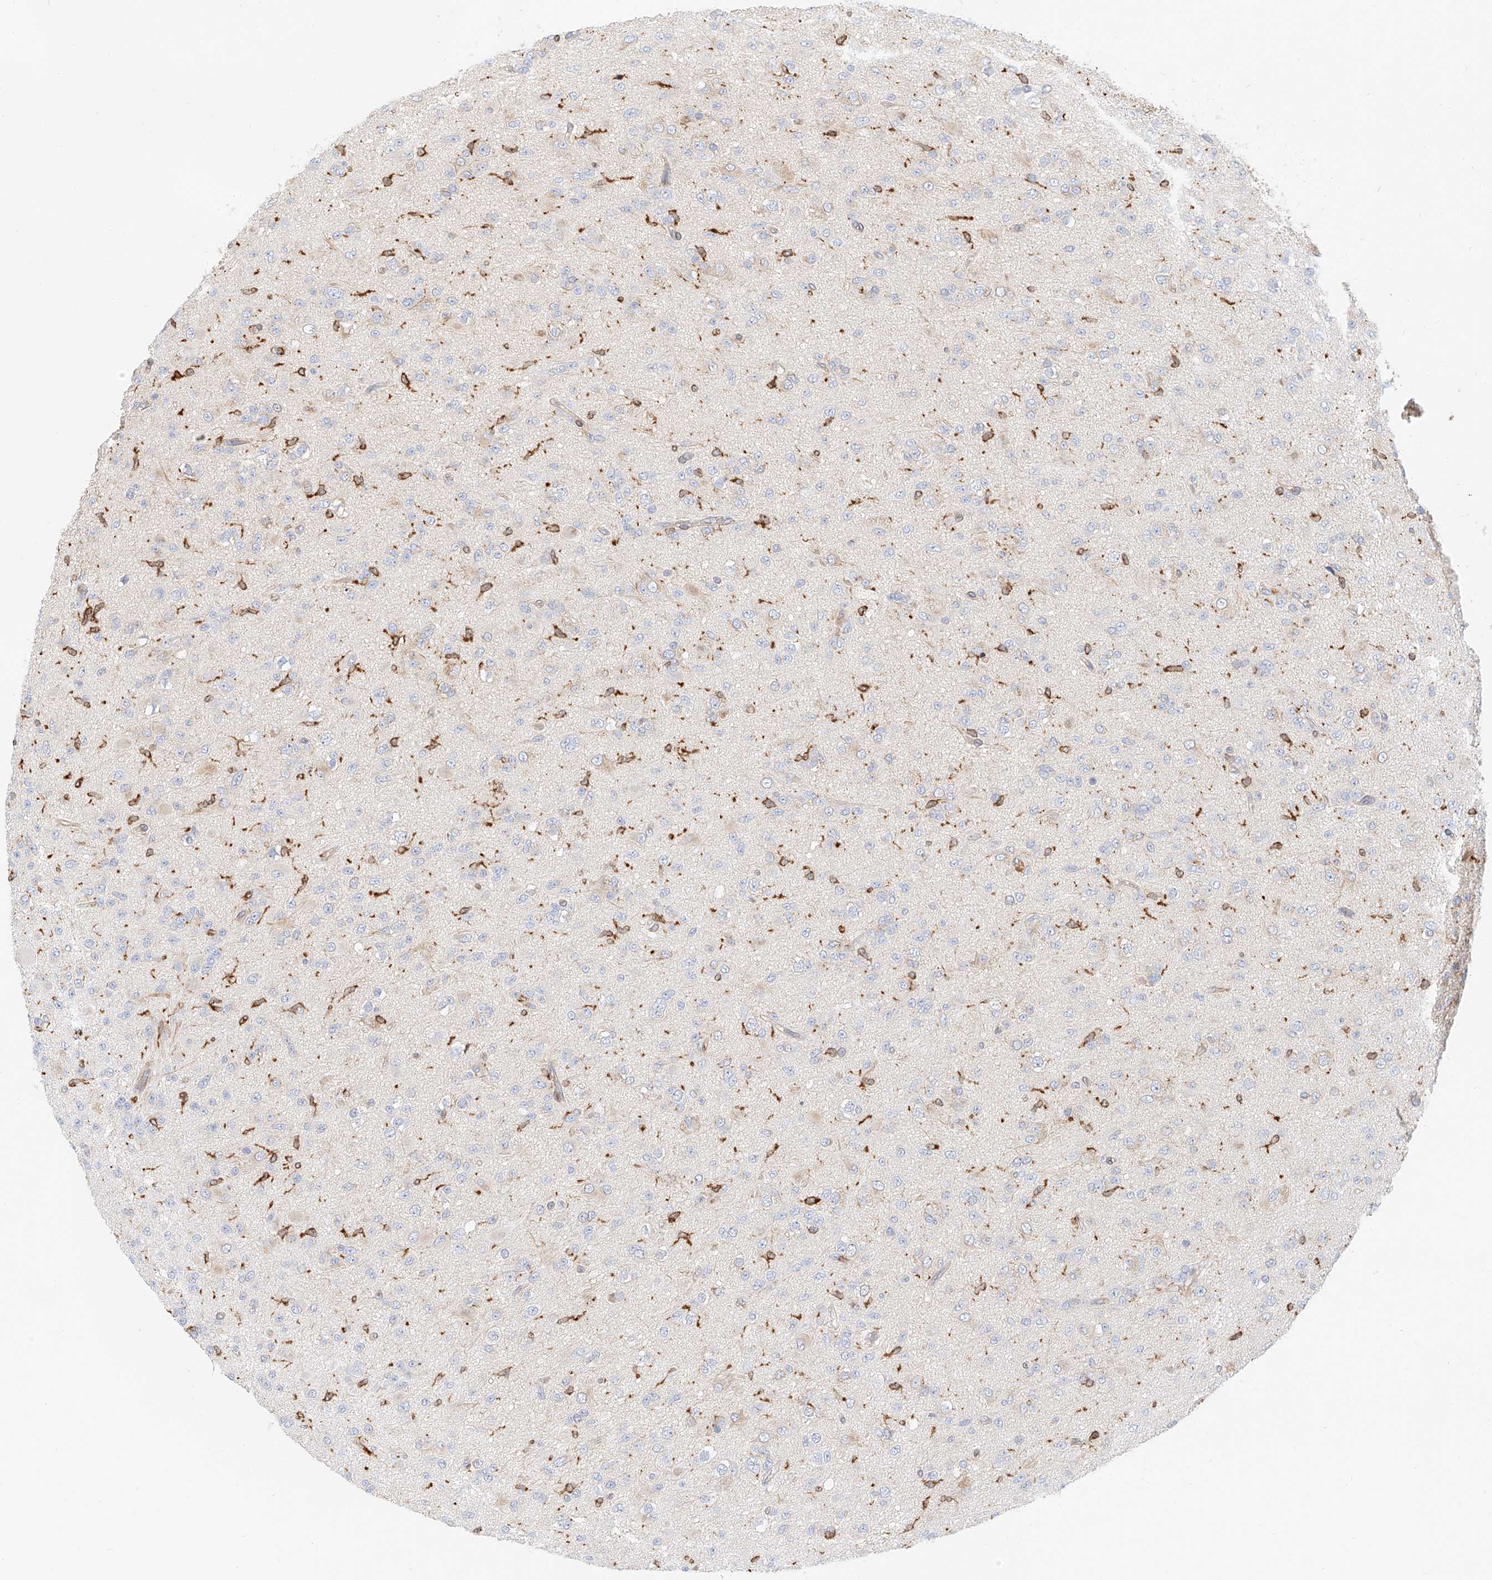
{"staining": {"intensity": "negative", "quantity": "none", "location": "none"}, "tissue": "glioma", "cell_type": "Tumor cells", "image_type": "cancer", "snomed": [{"axis": "morphology", "description": "Glioma, malignant, Low grade"}, {"axis": "topography", "description": "Brain"}], "caption": "Immunohistochemistry of malignant low-grade glioma reveals no staining in tumor cells. The staining is performed using DAB (3,3'-diaminobenzidine) brown chromogen with nuclei counter-stained in using hematoxylin.", "gene": "DHRS7", "patient": {"sex": "male", "age": 65}}